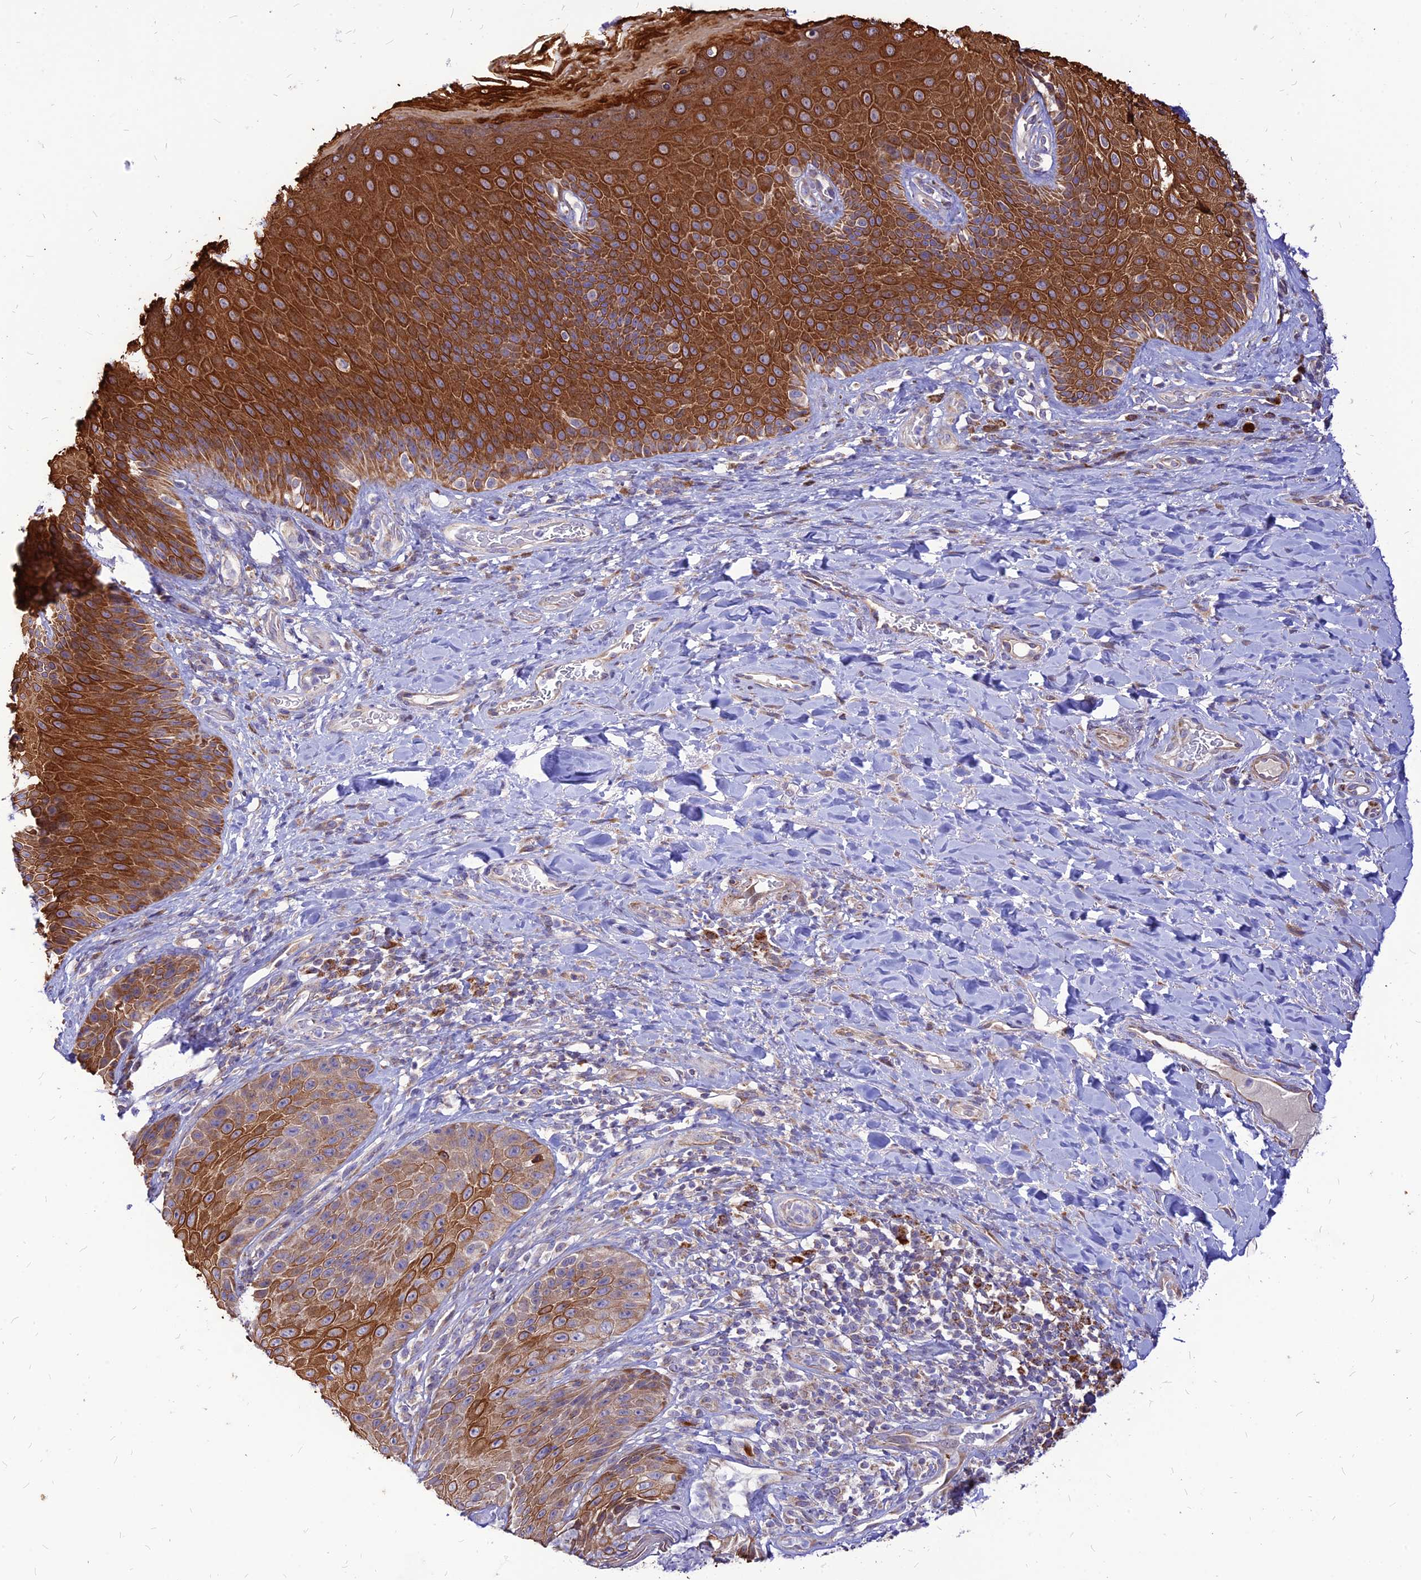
{"staining": {"intensity": "strong", "quantity": ">75%", "location": "cytoplasmic/membranous"}, "tissue": "skin", "cell_type": "Epidermal cells", "image_type": "normal", "snomed": [{"axis": "morphology", "description": "Normal tissue, NOS"}, {"axis": "topography", "description": "Anal"}], "caption": "Protein analysis of benign skin demonstrates strong cytoplasmic/membranous staining in about >75% of epidermal cells.", "gene": "ECI1", "patient": {"sex": "female", "age": 89}}